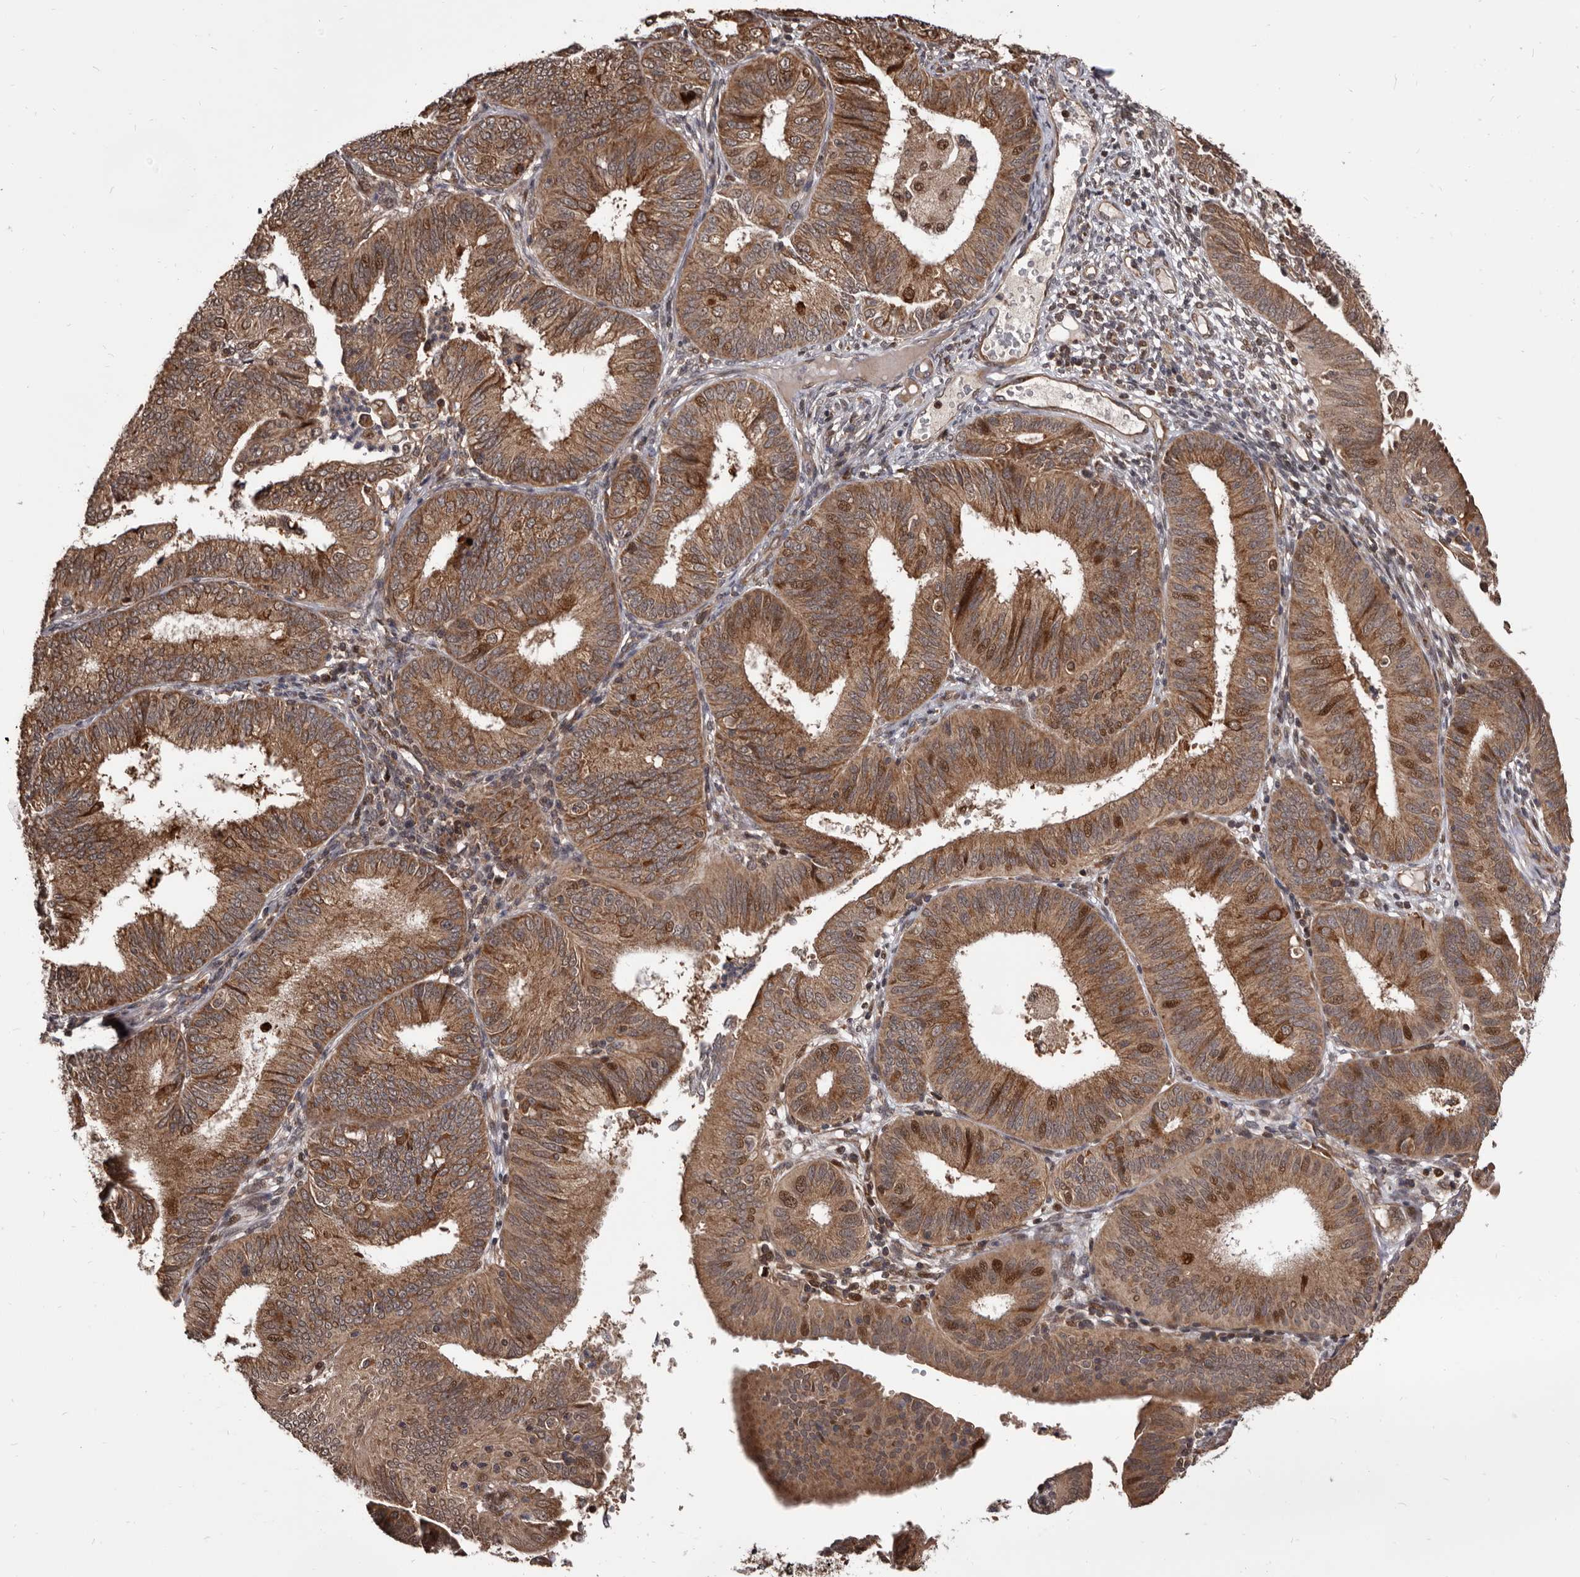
{"staining": {"intensity": "moderate", "quantity": ">75%", "location": "cytoplasmic/membranous,nuclear"}, "tissue": "endometrial cancer", "cell_type": "Tumor cells", "image_type": "cancer", "snomed": [{"axis": "morphology", "description": "Adenocarcinoma, NOS"}, {"axis": "topography", "description": "Endometrium"}], "caption": "Endometrial adenocarcinoma stained with DAB immunohistochemistry exhibits medium levels of moderate cytoplasmic/membranous and nuclear expression in about >75% of tumor cells.", "gene": "MAP3K14", "patient": {"sex": "female", "age": 51}}